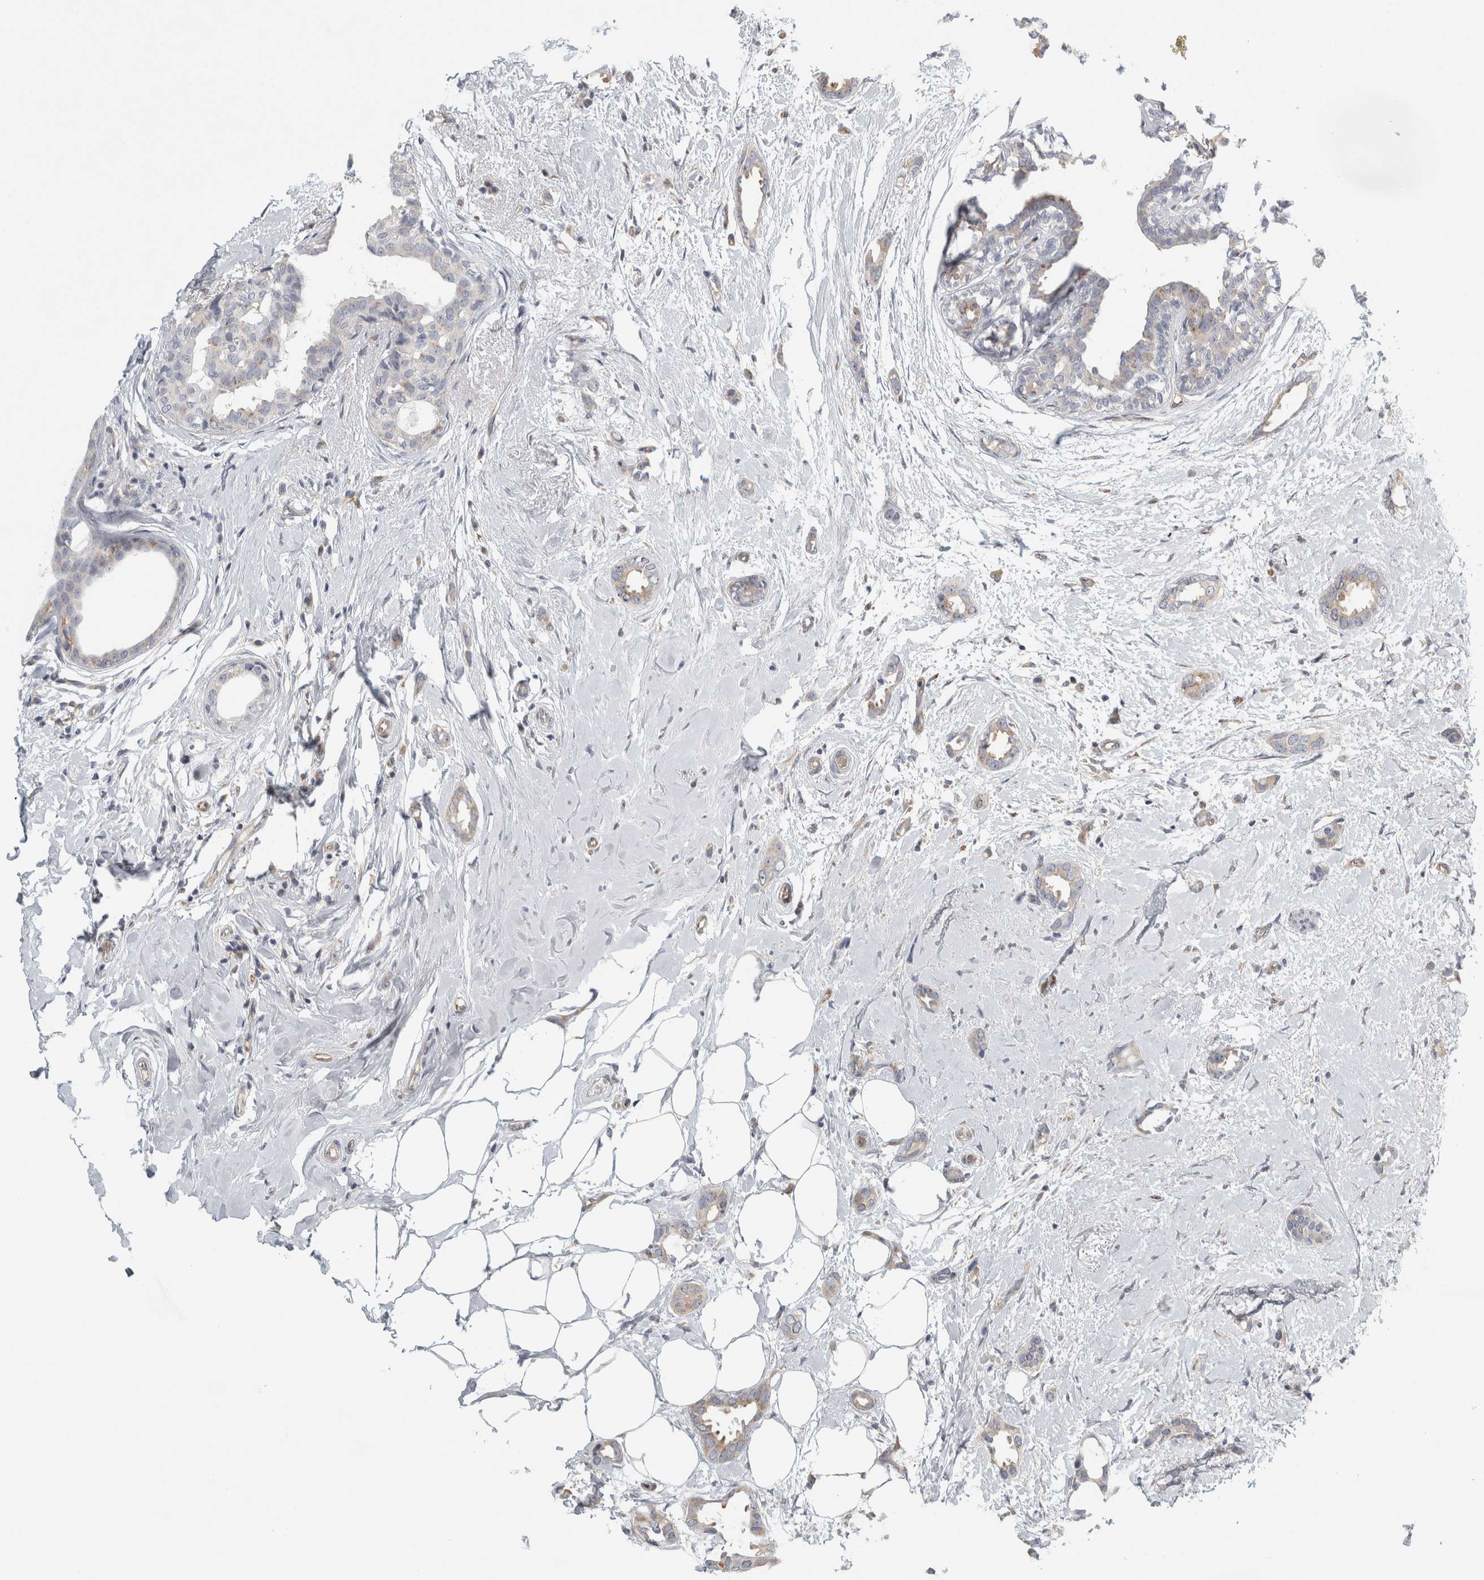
{"staining": {"intensity": "weak", "quantity": "<25%", "location": "cytoplasmic/membranous"}, "tissue": "breast cancer", "cell_type": "Tumor cells", "image_type": "cancer", "snomed": [{"axis": "morphology", "description": "Duct carcinoma"}, {"axis": "topography", "description": "Breast"}], "caption": "There is no significant staining in tumor cells of breast cancer.", "gene": "PEX6", "patient": {"sex": "female", "age": 55}}